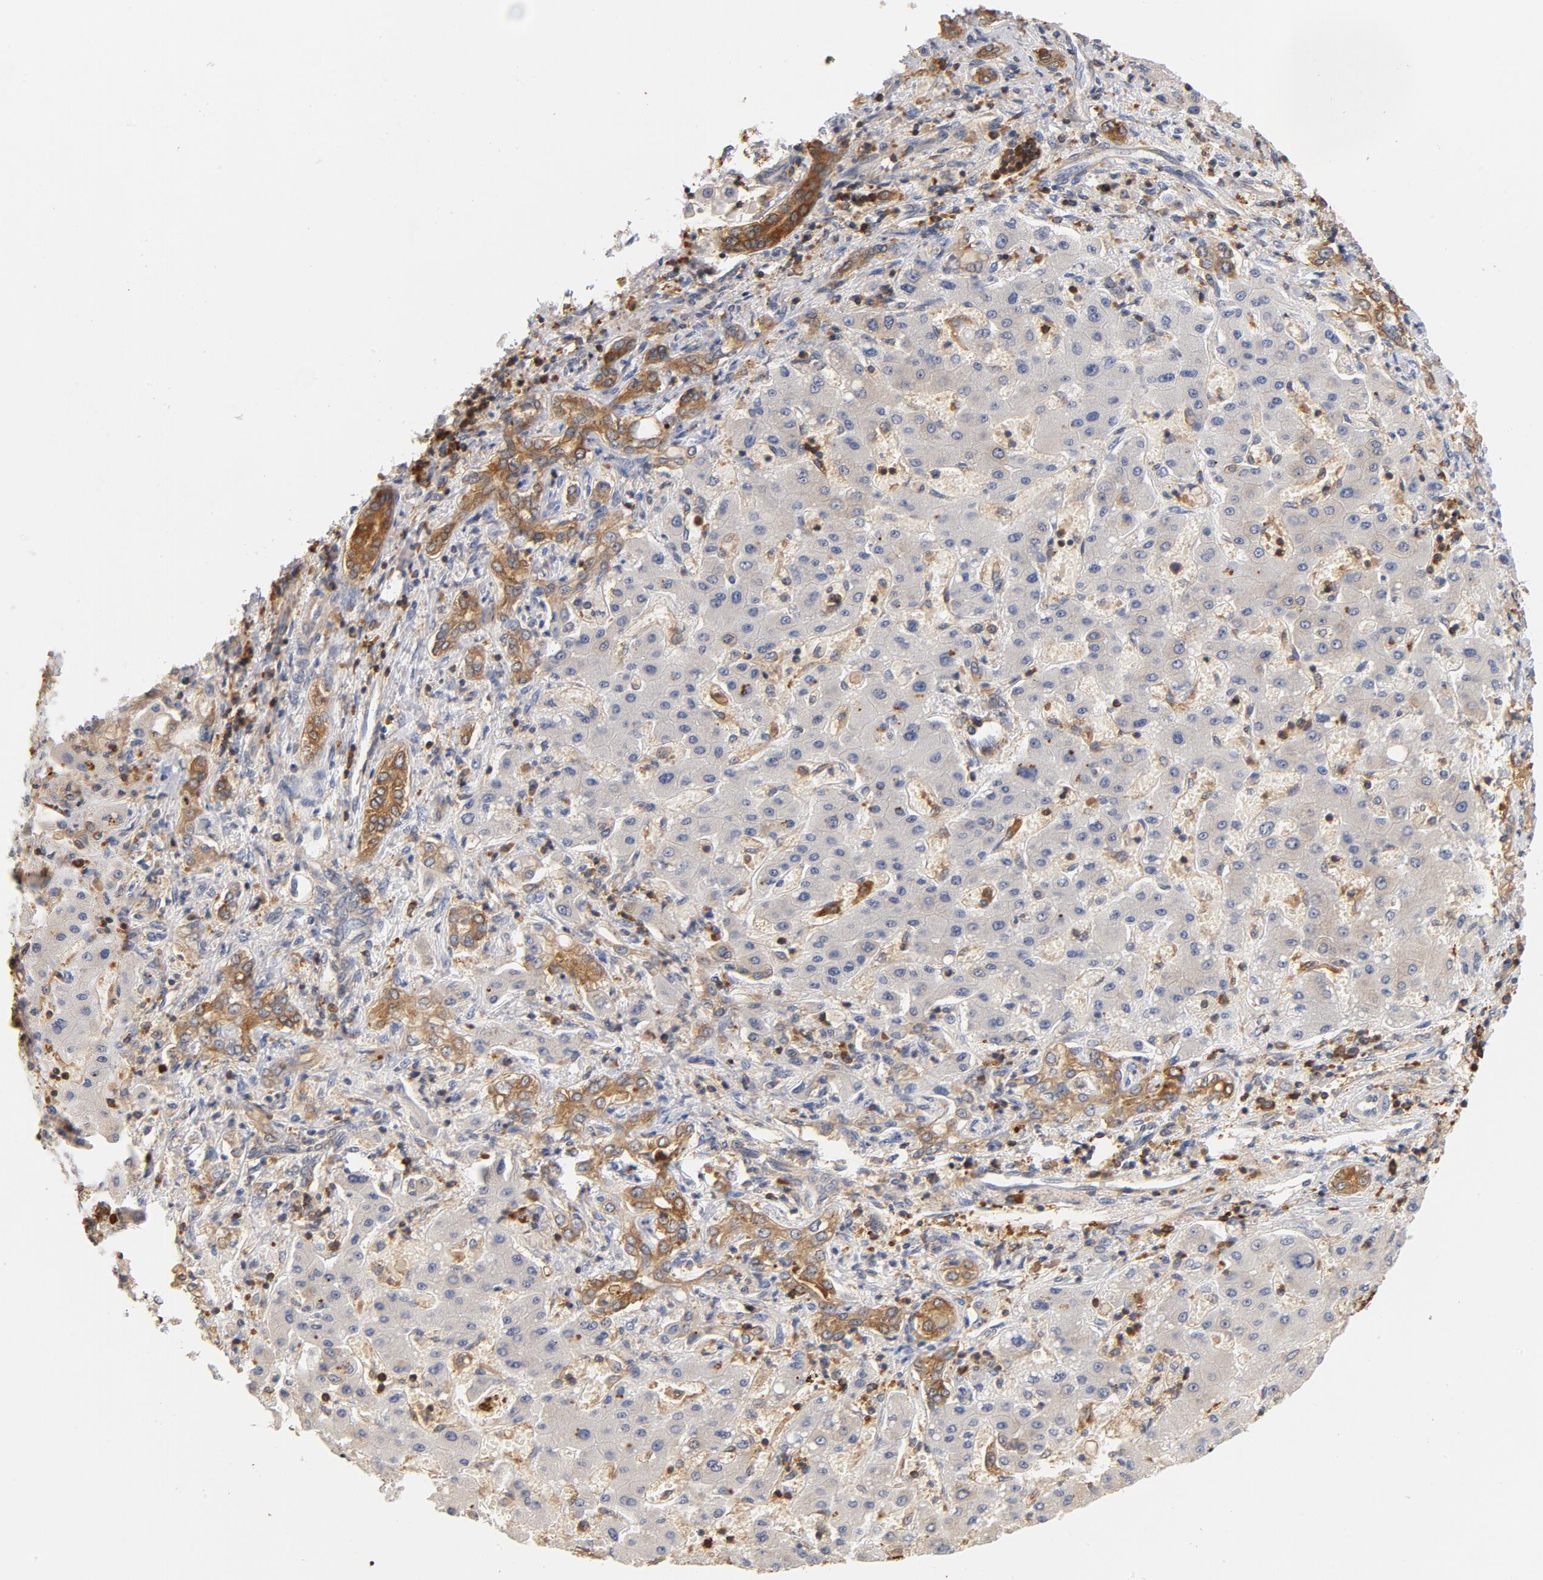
{"staining": {"intensity": "weak", "quantity": ">75%", "location": "cytoplasmic/membranous"}, "tissue": "liver cancer", "cell_type": "Tumor cells", "image_type": "cancer", "snomed": [{"axis": "morphology", "description": "Cholangiocarcinoma"}, {"axis": "topography", "description": "Liver"}], "caption": "A histopathology image of liver cancer (cholangiocarcinoma) stained for a protein exhibits weak cytoplasmic/membranous brown staining in tumor cells. The protein of interest is stained brown, and the nuclei are stained in blue (DAB (3,3'-diaminobenzidine) IHC with brightfield microscopy, high magnification).", "gene": "EZR", "patient": {"sex": "male", "age": 50}}